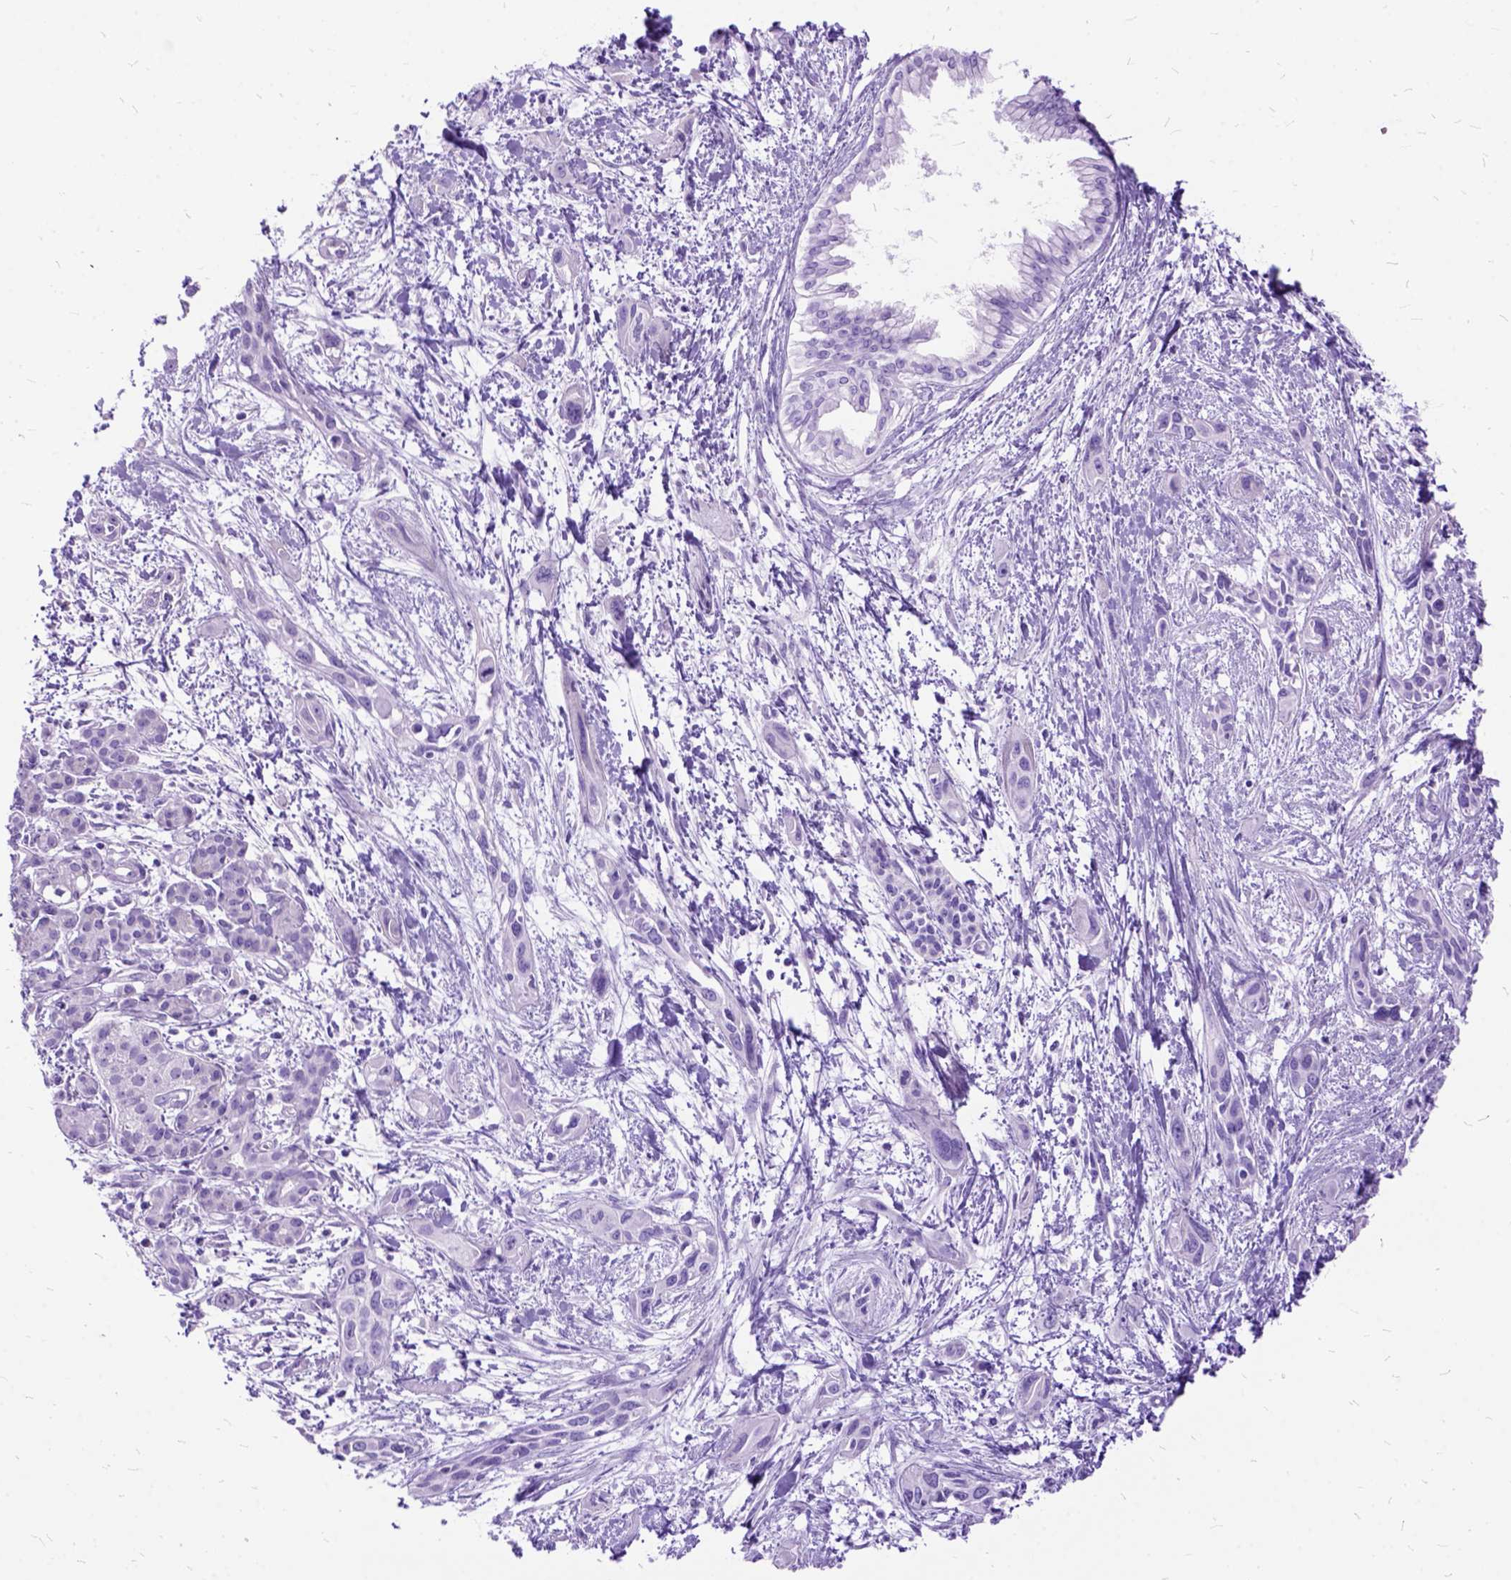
{"staining": {"intensity": "negative", "quantity": "none", "location": "none"}, "tissue": "pancreatic cancer", "cell_type": "Tumor cells", "image_type": "cancer", "snomed": [{"axis": "morphology", "description": "Adenocarcinoma, NOS"}, {"axis": "topography", "description": "Pancreas"}], "caption": "Immunohistochemistry histopathology image of human pancreatic adenocarcinoma stained for a protein (brown), which reveals no positivity in tumor cells.", "gene": "DNAH2", "patient": {"sex": "female", "age": 55}}